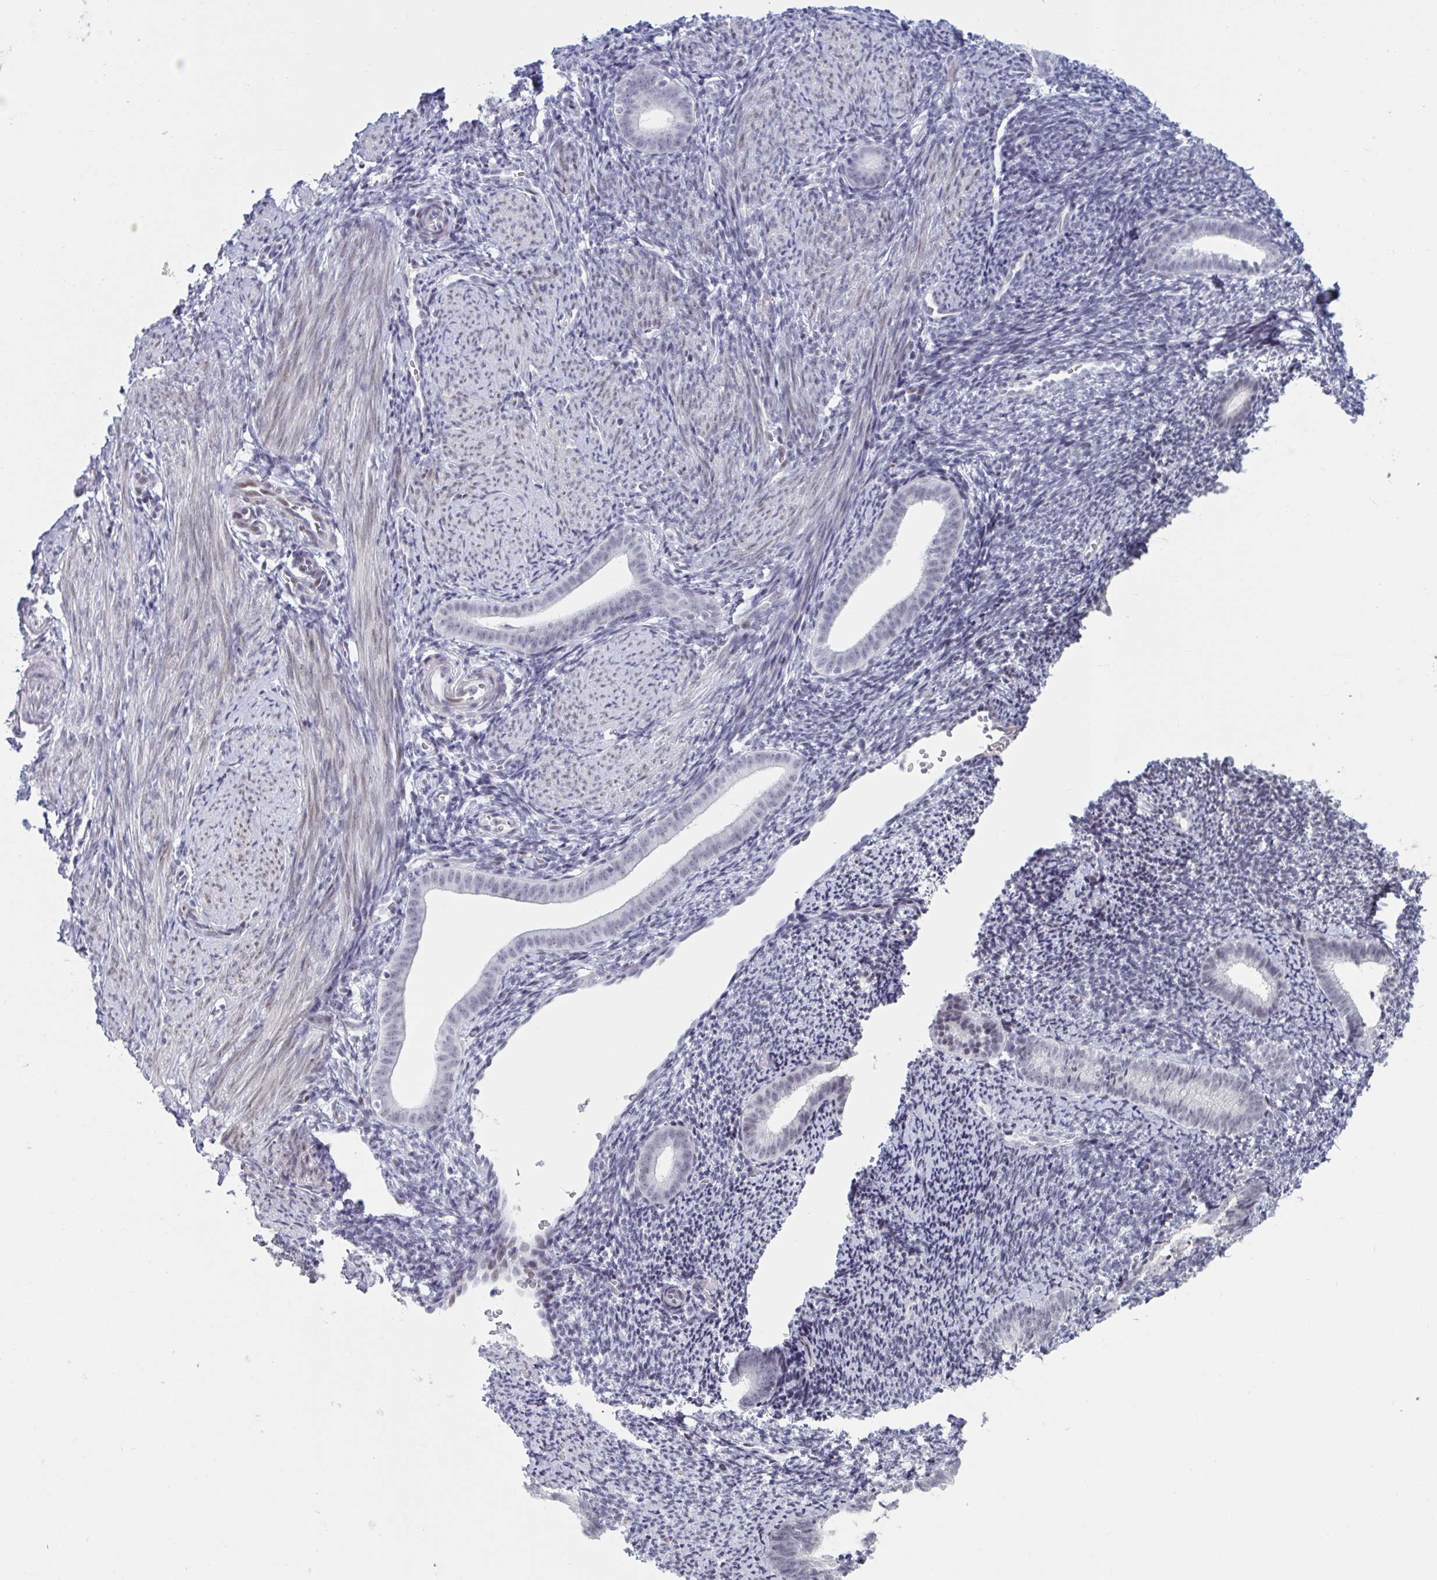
{"staining": {"intensity": "negative", "quantity": "none", "location": "none"}, "tissue": "endometrium", "cell_type": "Cells in endometrial stroma", "image_type": "normal", "snomed": [{"axis": "morphology", "description": "Normal tissue, NOS"}, {"axis": "topography", "description": "Endometrium"}], "caption": "High power microscopy micrograph of an IHC histopathology image of unremarkable endometrium, revealing no significant expression in cells in endometrial stroma. The staining was performed using DAB to visualize the protein expression in brown, while the nuclei were stained in blue with hematoxylin (Magnification: 20x).", "gene": "HSD17B6", "patient": {"sex": "female", "age": 39}}